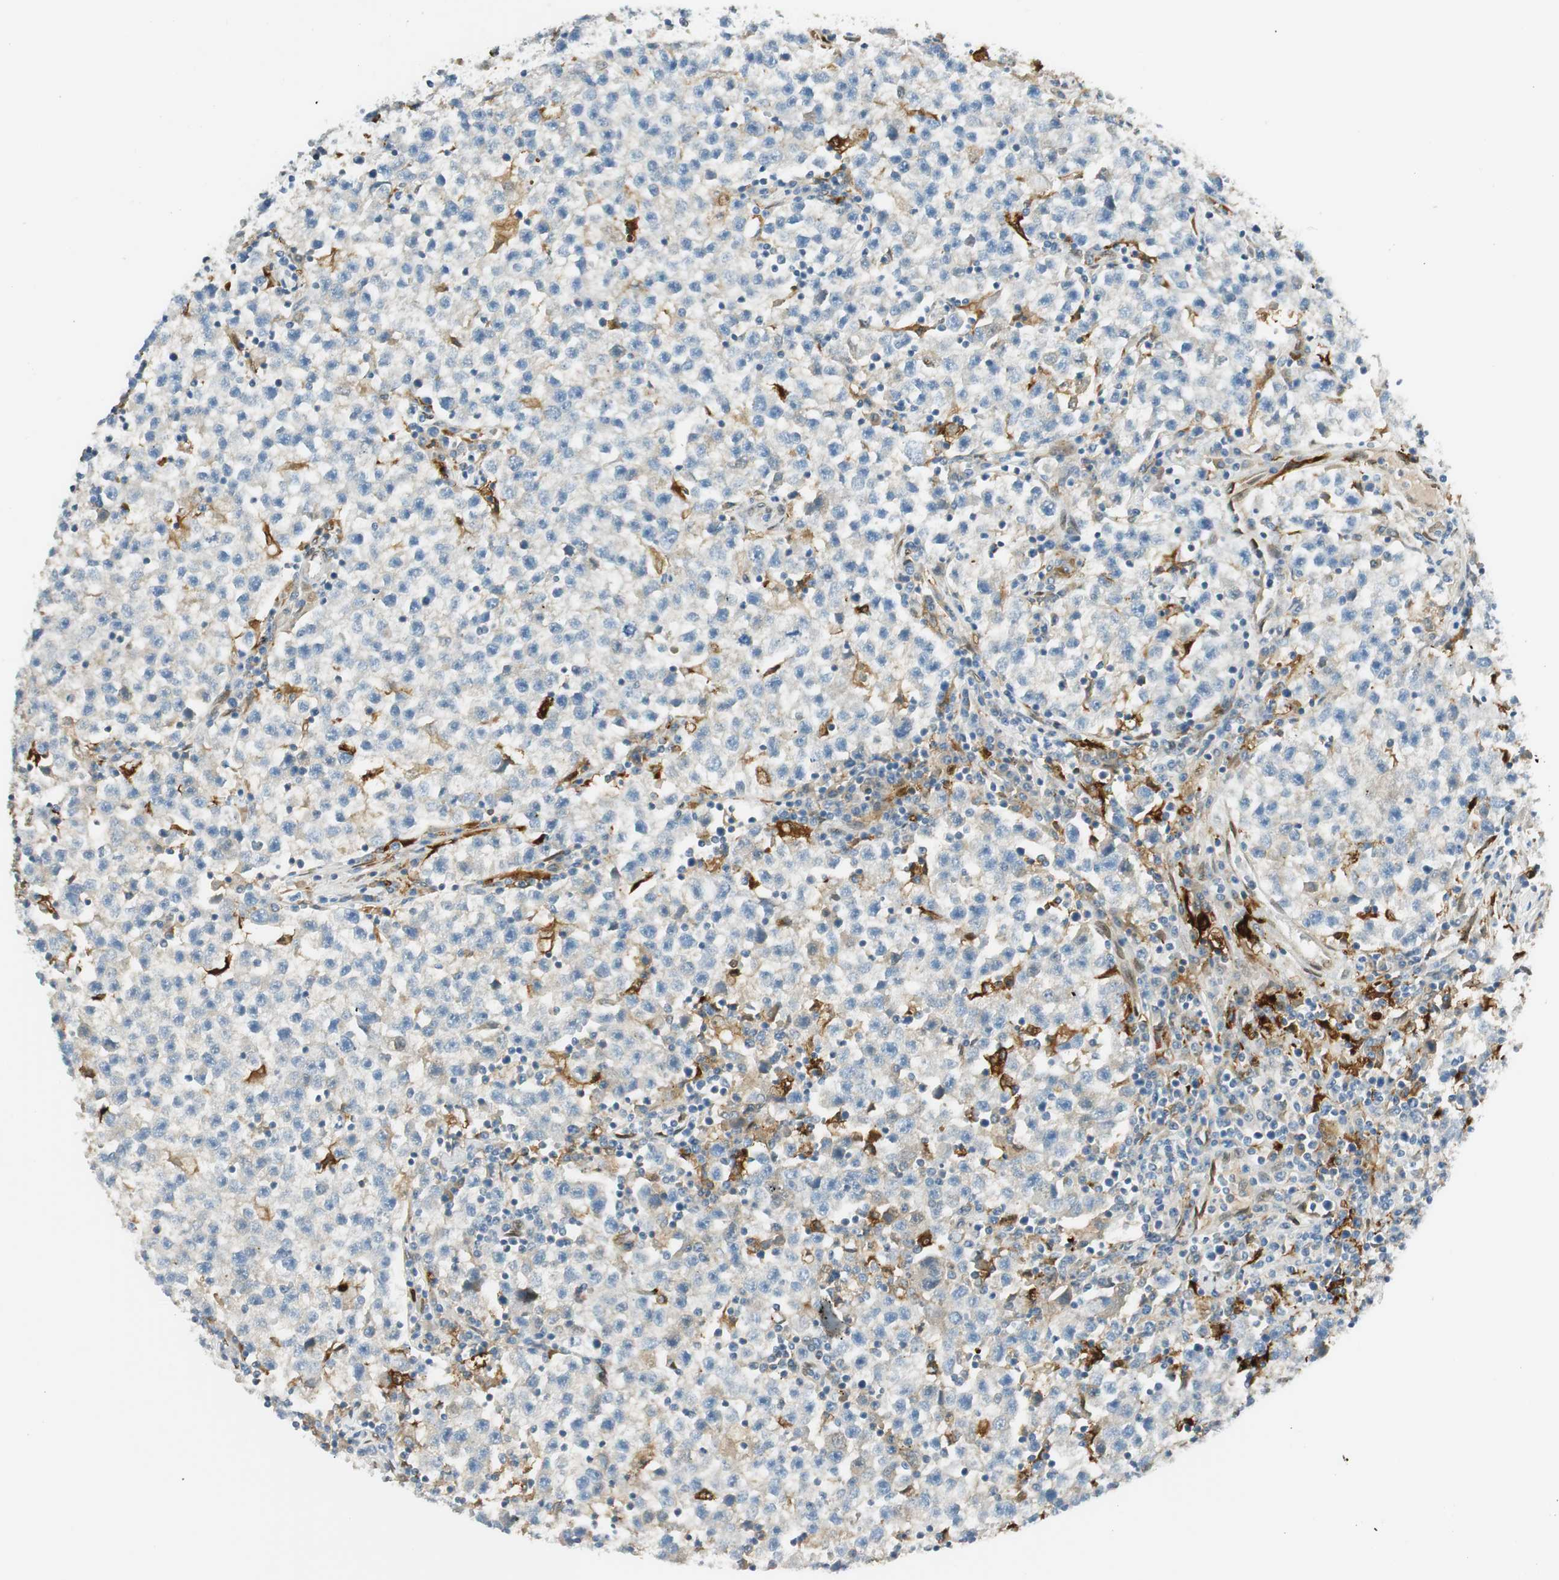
{"staining": {"intensity": "weak", "quantity": "<25%", "location": "cytoplasmic/membranous"}, "tissue": "testis cancer", "cell_type": "Tumor cells", "image_type": "cancer", "snomed": [{"axis": "morphology", "description": "Seminoma, NOS"}, {"axis": "topography", "description": "Testis"}], "caption": "Tumor cells show no significant positivity in testis cancer (seminoma).", "gene": "TMEM260", "patient": {"sex": "male", "age": 22}}